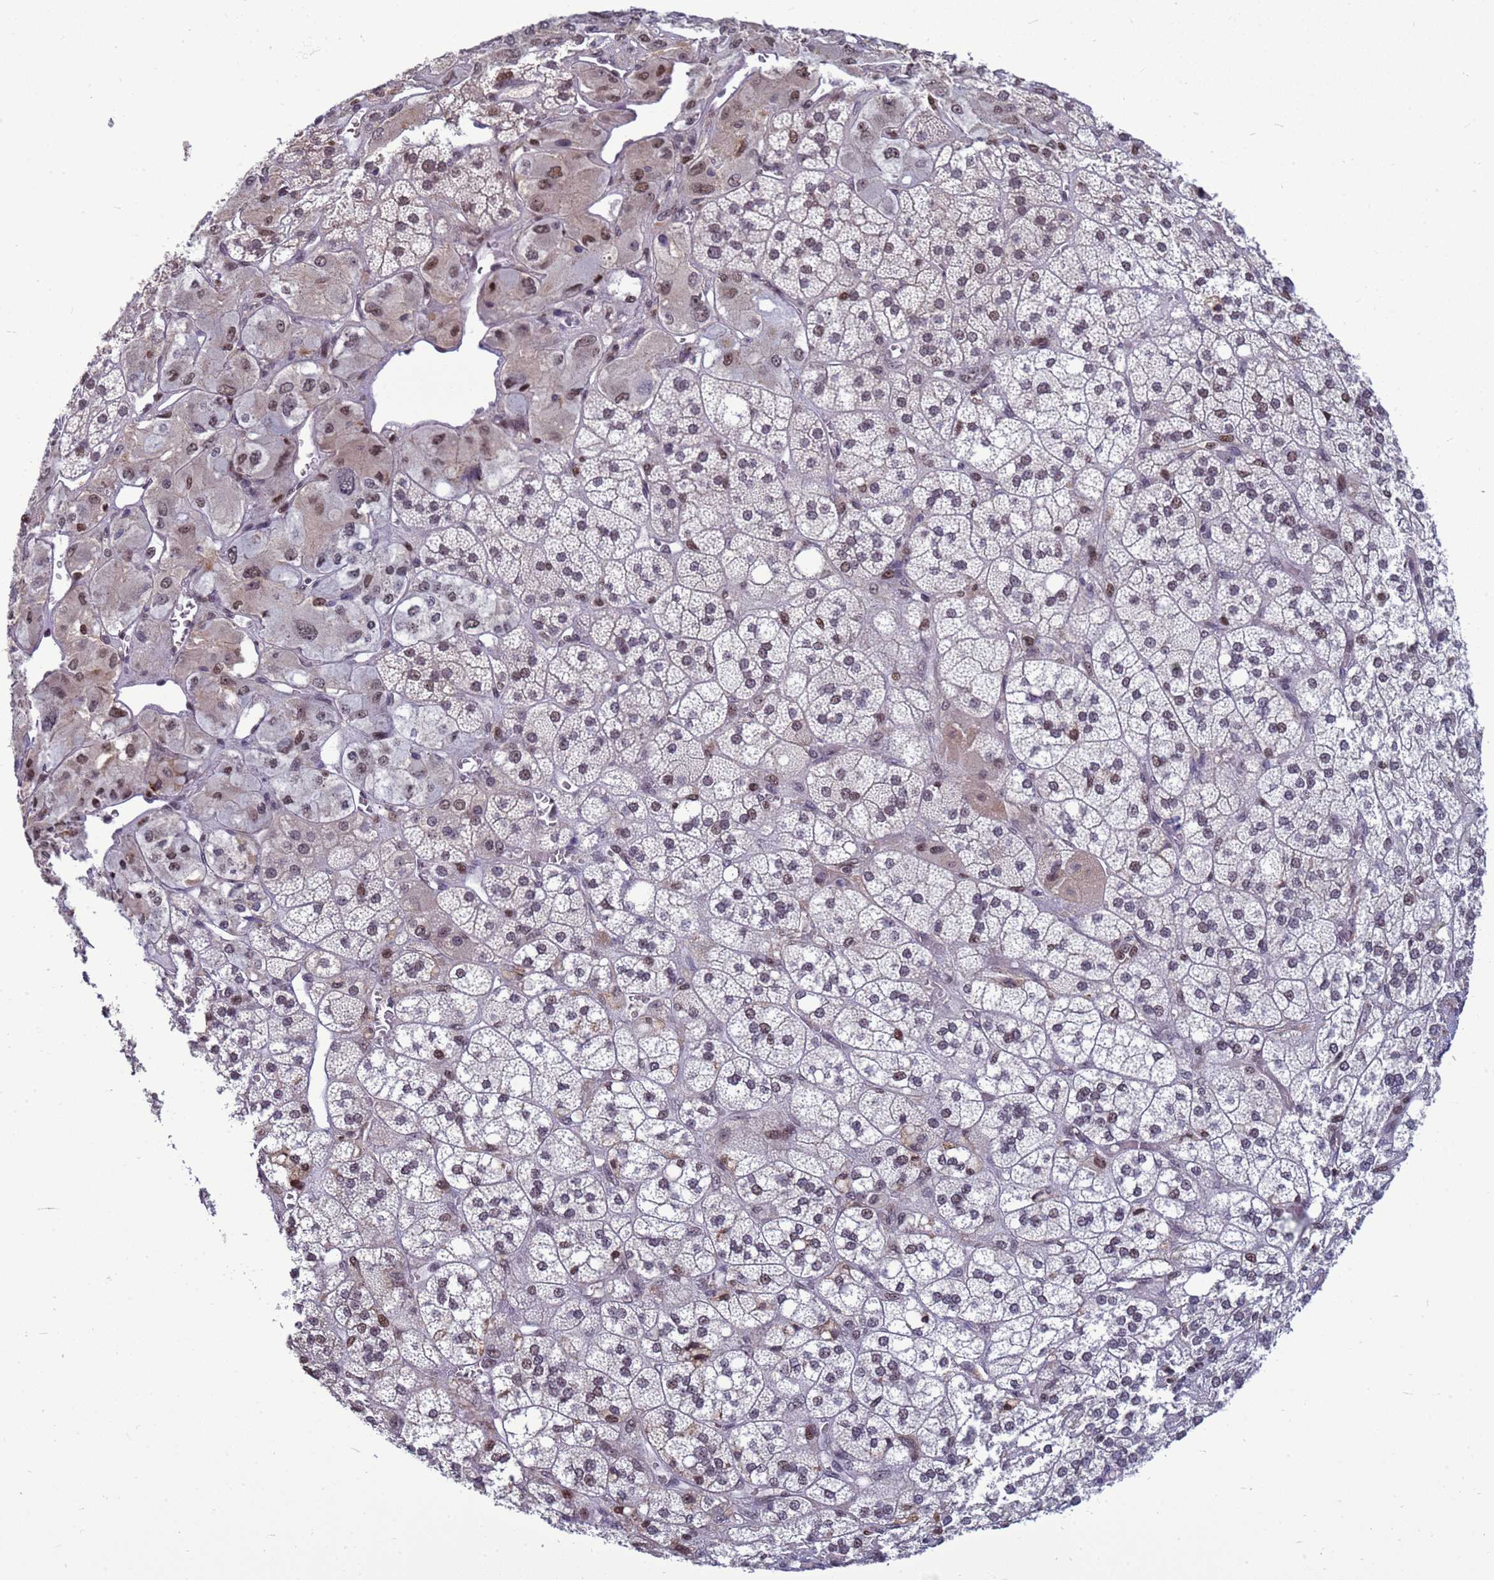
{"staining": {"intensity": "moderate", "quantity": "<25%", "location": "nuclear"}, "tissue": "adrenal gland", "cell_type": "Glandular cells", "image_type": "normal", "snomed": [{"axis": "morphology", "description": "Normal tissue, NOS"}, {"axis": "topography", "description": "Adrenal gland"}], "caption": "A brown stain highlights moderate nuclear positivity of a protein in glandular cells of unremarkable adrenal gland. (DAB (3,3'-diaminobenzidine) IHC, brown staining for protein, blue staining for nuclei).", "gene": "NSL1", "patient": {"sex": "male", "age": 61}}